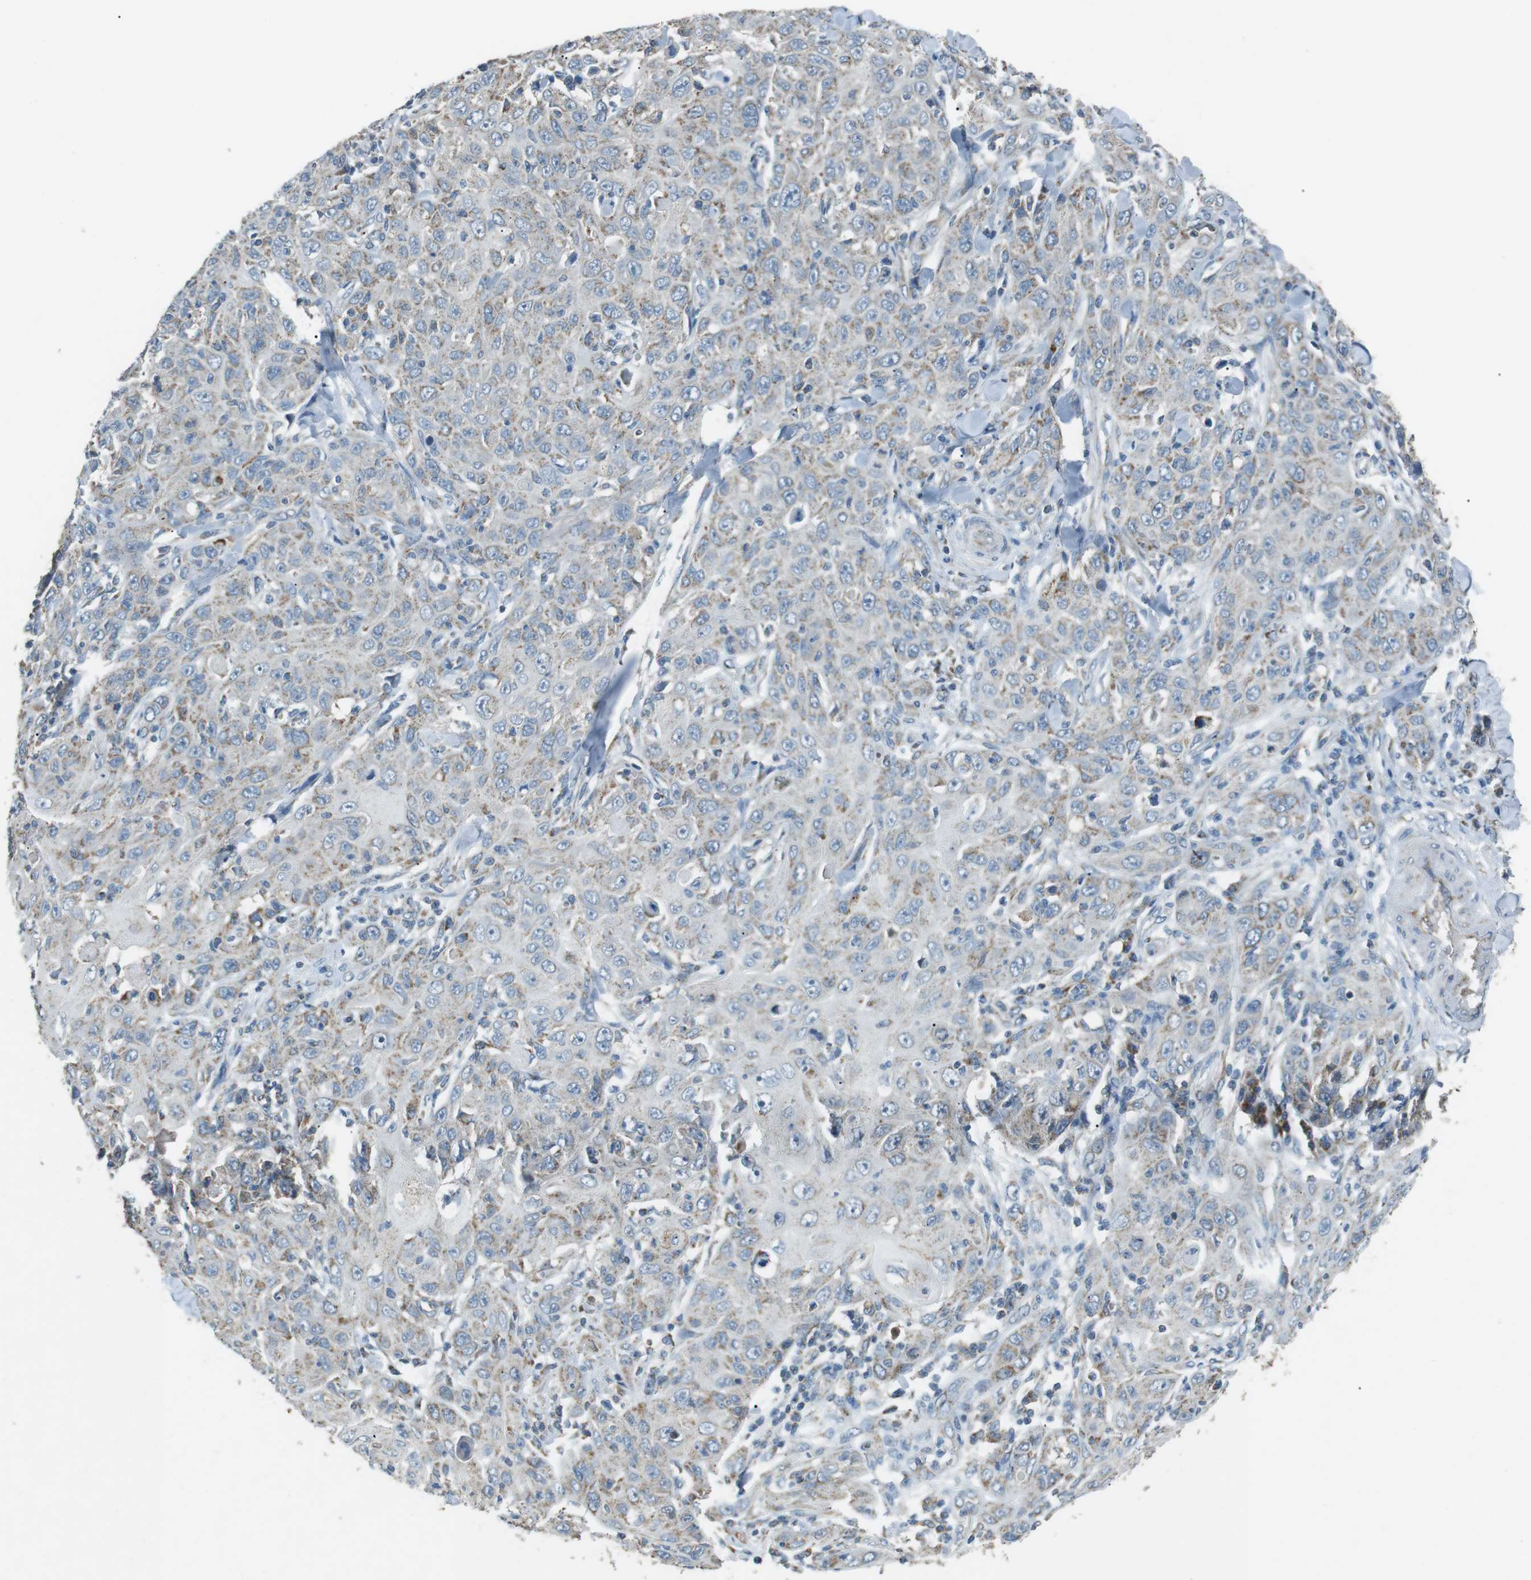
{"staining": {"intensity": "moderate", "quantity": "<25%", "location": "cytoplasmic/membranous"}, "tissue": "skin cancer", "cell_type": "Tumor cells", "image_type": "cancer", "snomed": [{"axis": "morphology", "description": "Squamous cell carcinoma, NOS"}, {"axis": "topography", "description": "Skin"}], "caption": "Human skin squamous cell carcinoma stained with a protein marker exhibits moderate staining in tumor cells.", "gene": "BACE1", "patient": {"sex": "female", "age": 88}}